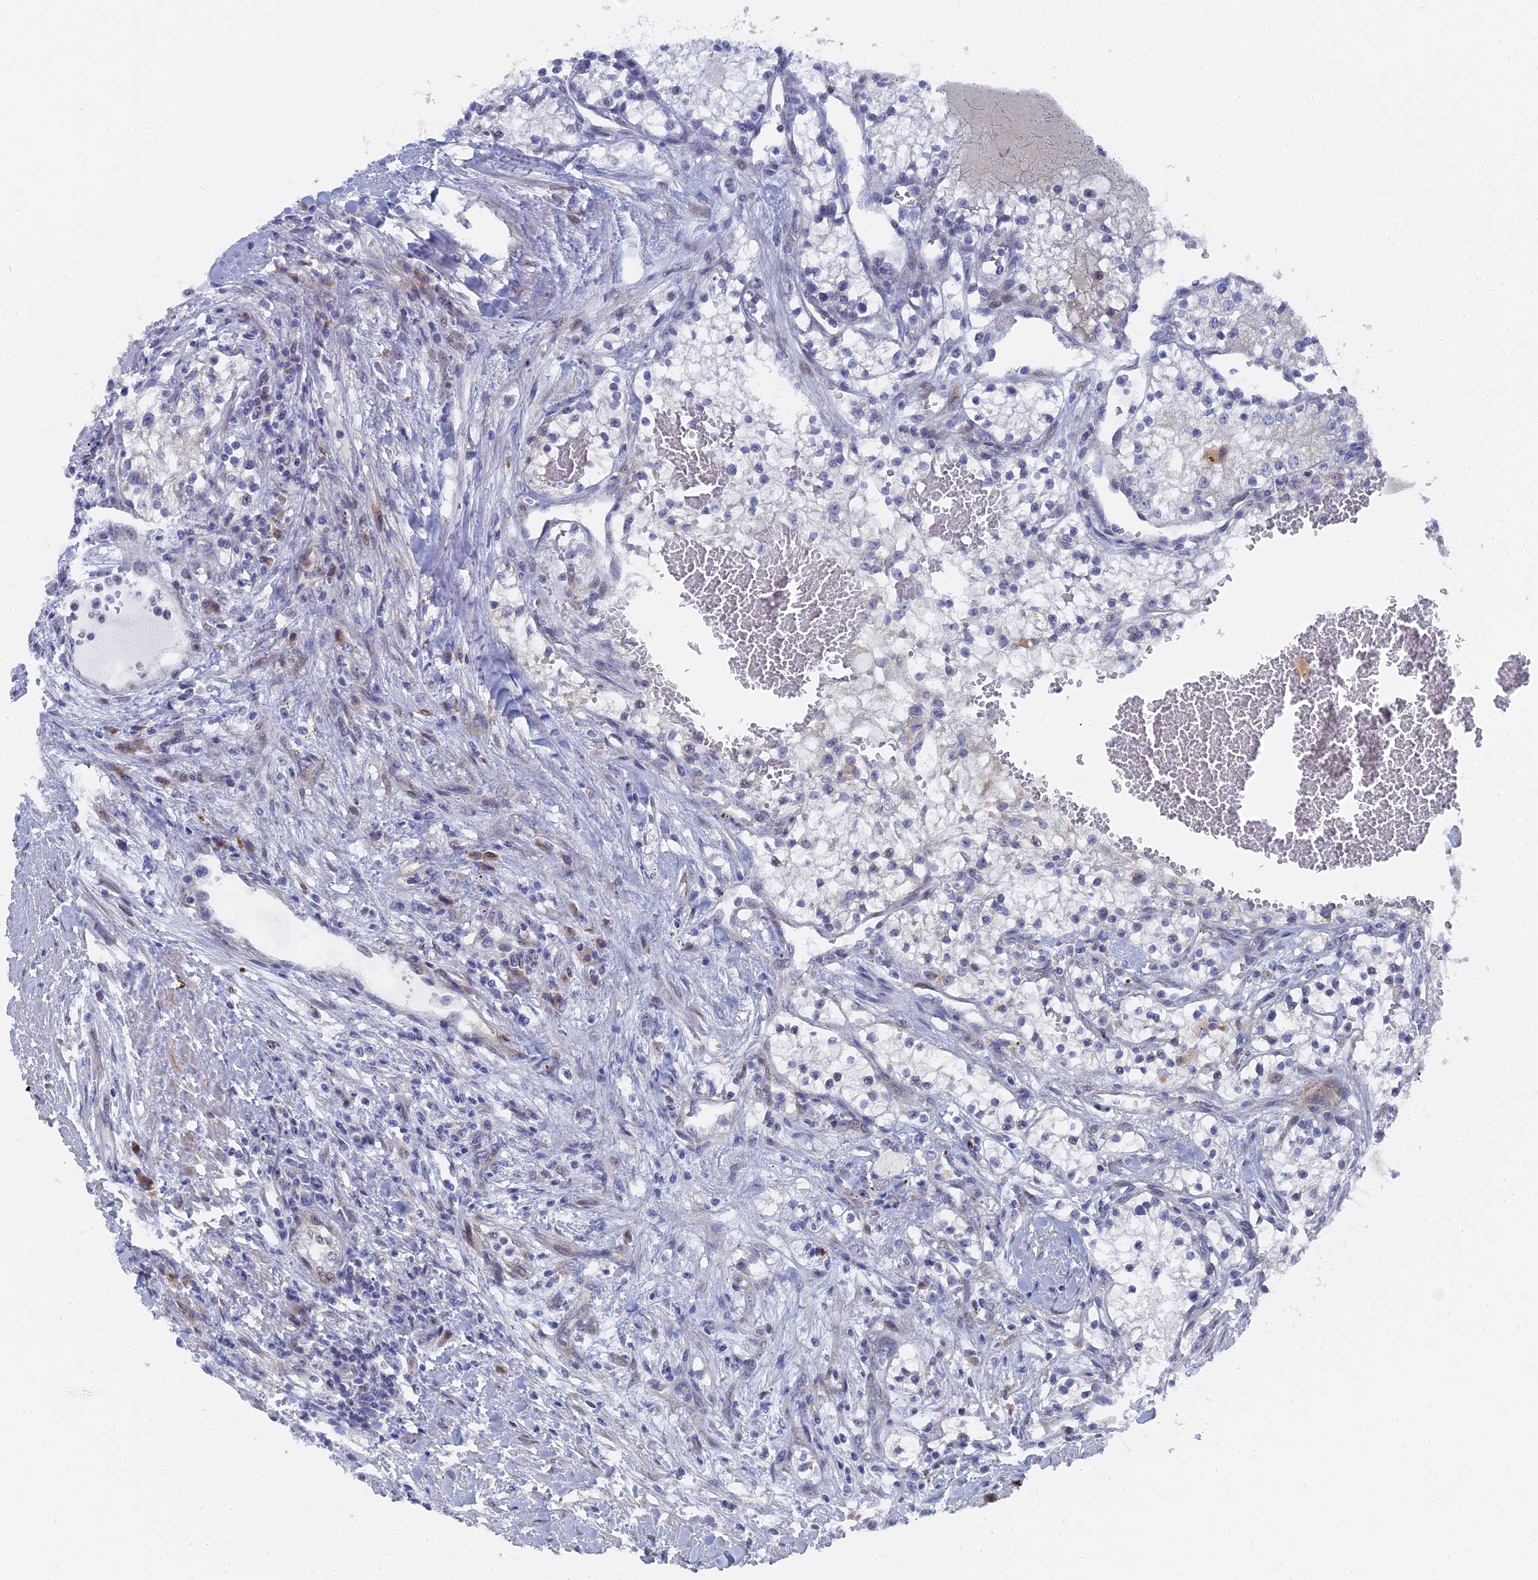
{"staining": {"intensity": "negative", "quantity": "none", "location": "none"}, "tissue": "renal cancer", "cell_type": "Tumor cells", "image_type": "cancer", "snomed": [{"axis": "morphology", "description": "Normal tissue, NOS"}, {"axis": "morphology", "description": "Adenocarcinoma, NOS"}, {"axis": "topography", "description": "Kidney"}], "caption": "IHC of renal adenocarcinoma shows no staining in tumor cells.", "gene": "TMEM161A", "patient": {"sex": "male", "age": 68}}